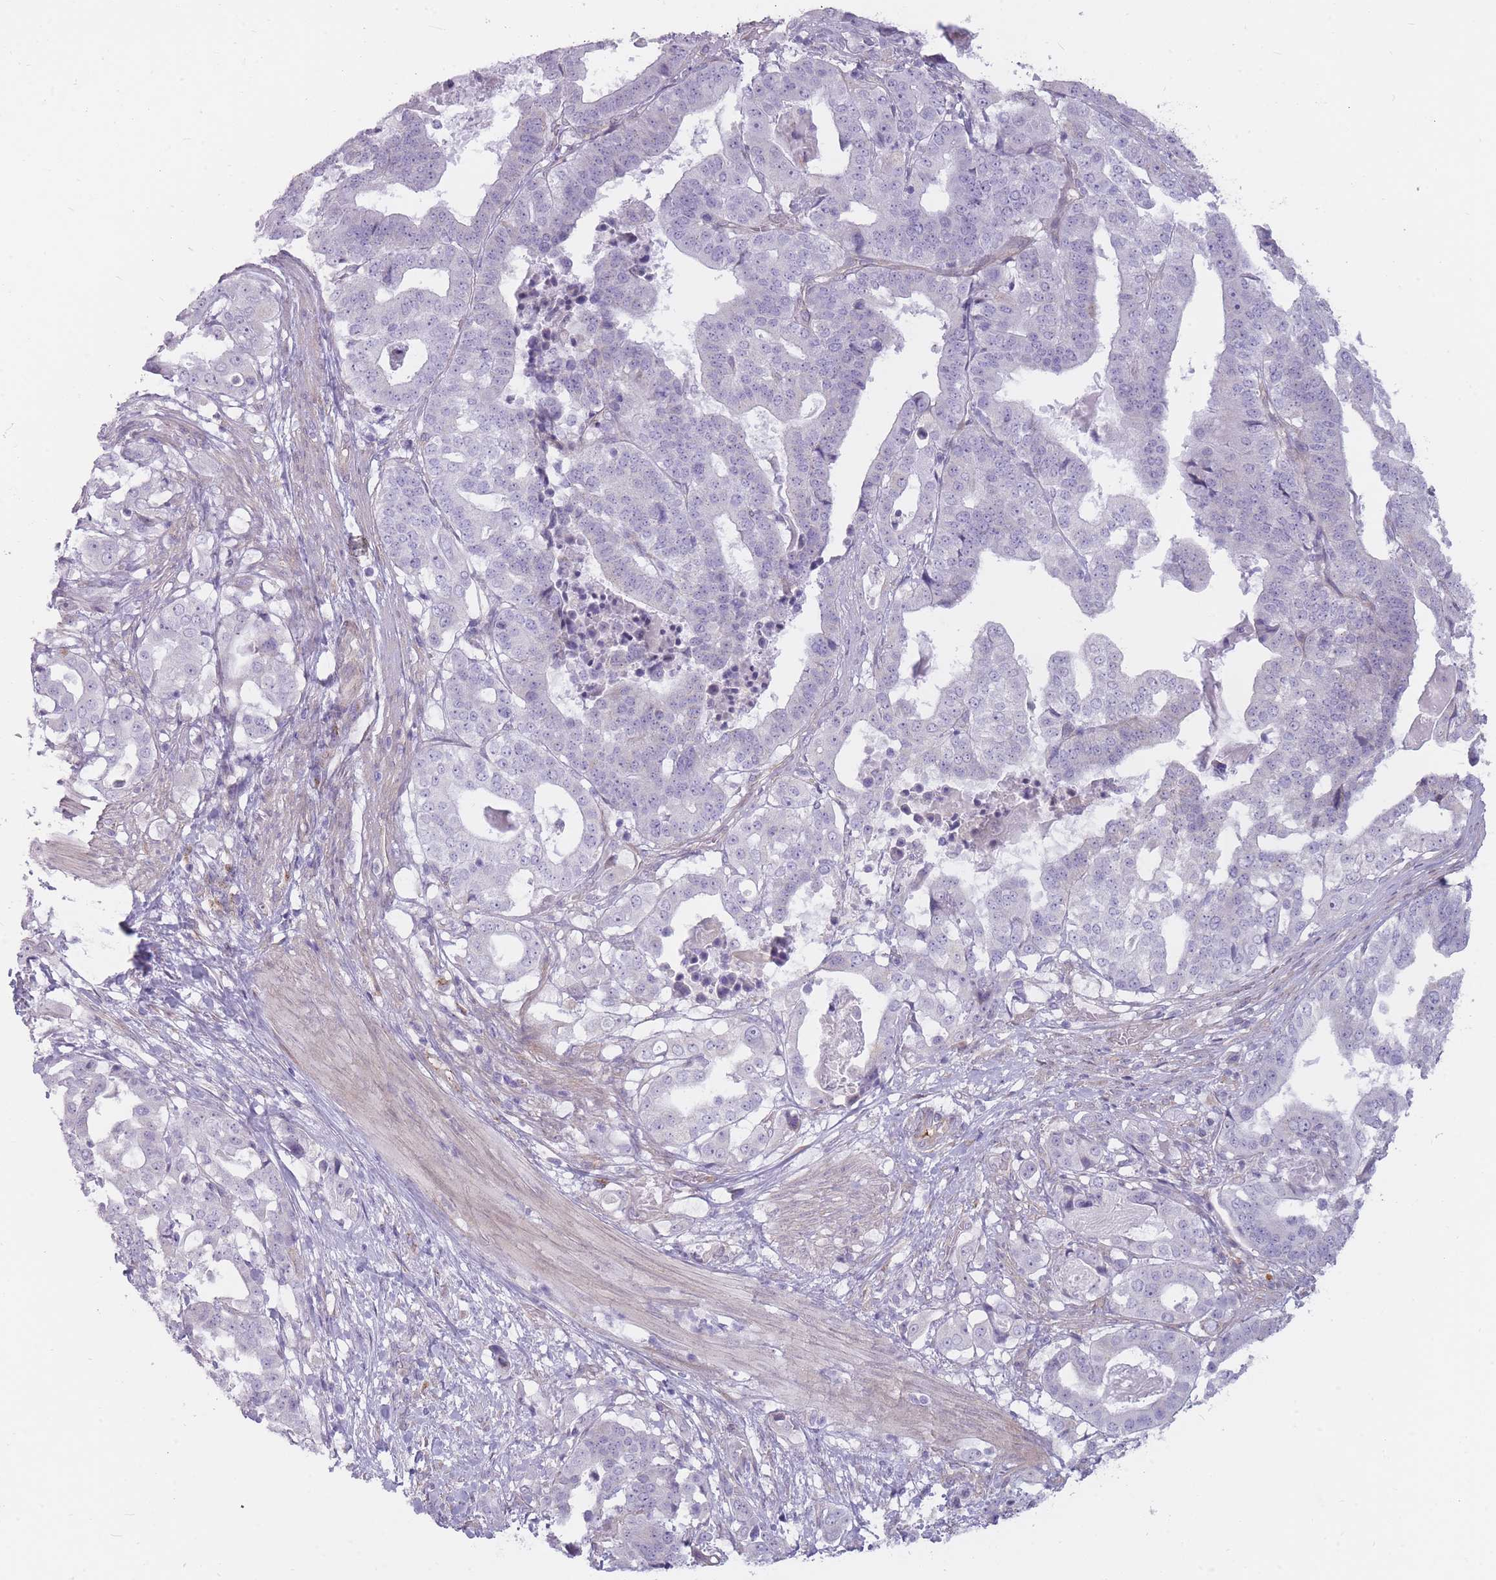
{"staining": {"intensity": "negative", "quantity": "none", "location": "none"}, "tissue": "stomach cancer", "cell_type": "Tumor cells", "image_type": "cancer", "snomed": [{"axis": "morphology", "description": "Adenocarcinoma, NOS"}, {"axis": "topography", "description": "Stomach"}], "caption": "Immunohistochemistry of stomach cancer (adenocarcinoma) shows no staining in tumor cells.", "gene": "PGRMC2", "patient": {"sex": "male", "age": 48}}